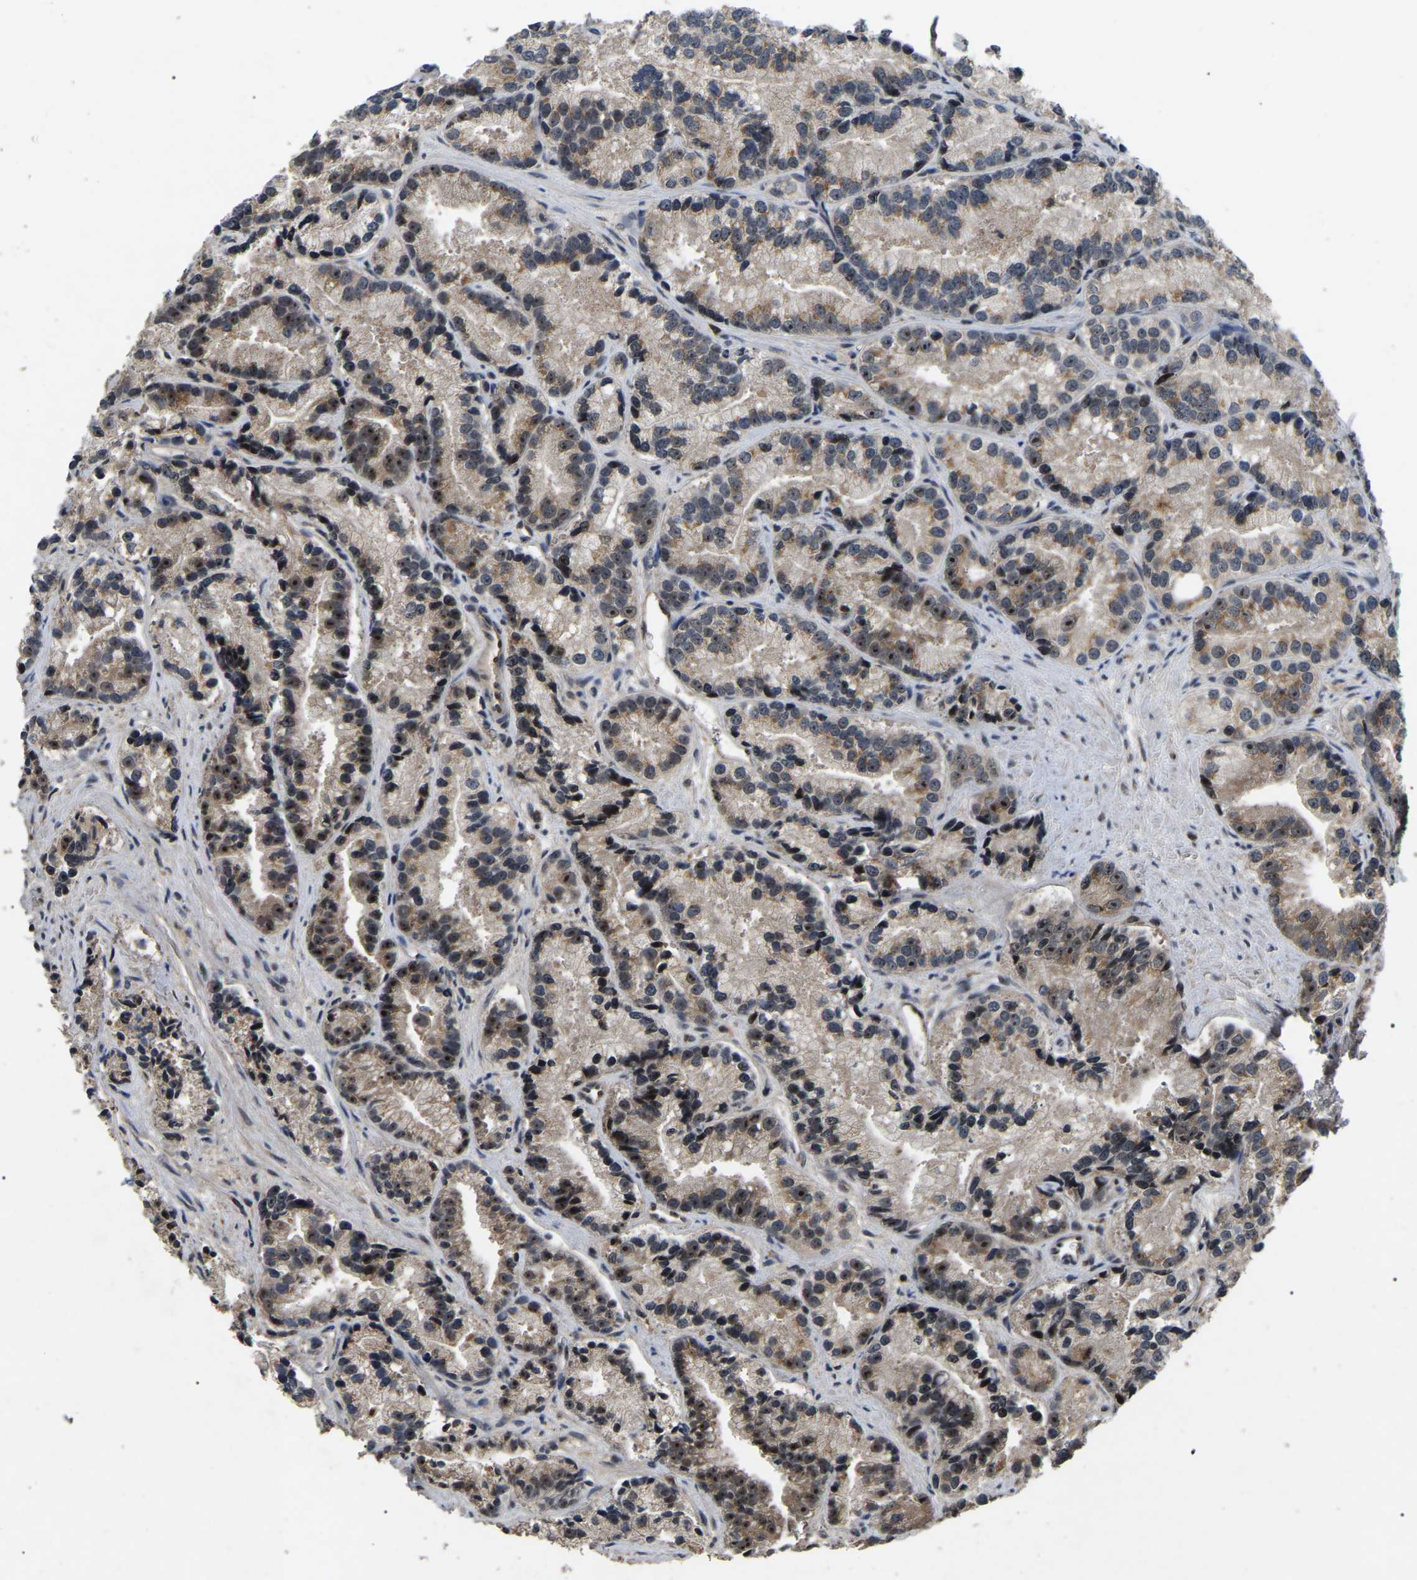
{"staining": {"intensity": "moderate", "quantity": "<25%", "location": "cytoplasmic/membranous,nuclear"}, "tissue": "prostate cancer", "cell_type": "Tumor cells", "image_type": "cancer", "snomed": [{"axis": "morphology", "description": "Adenocarcinoma, Low grade"}, {"axis": "topography", "description": "Prostate"}], "caption": "Tumor cells reveal low levels of moderate cytoplasmic/membranous and nuclear staining in about <25% of cells in human adenocarcinoma (low-grade) (prostate).", "gene": "RBM28", "patient": {"sex": "male", "age": 89}}